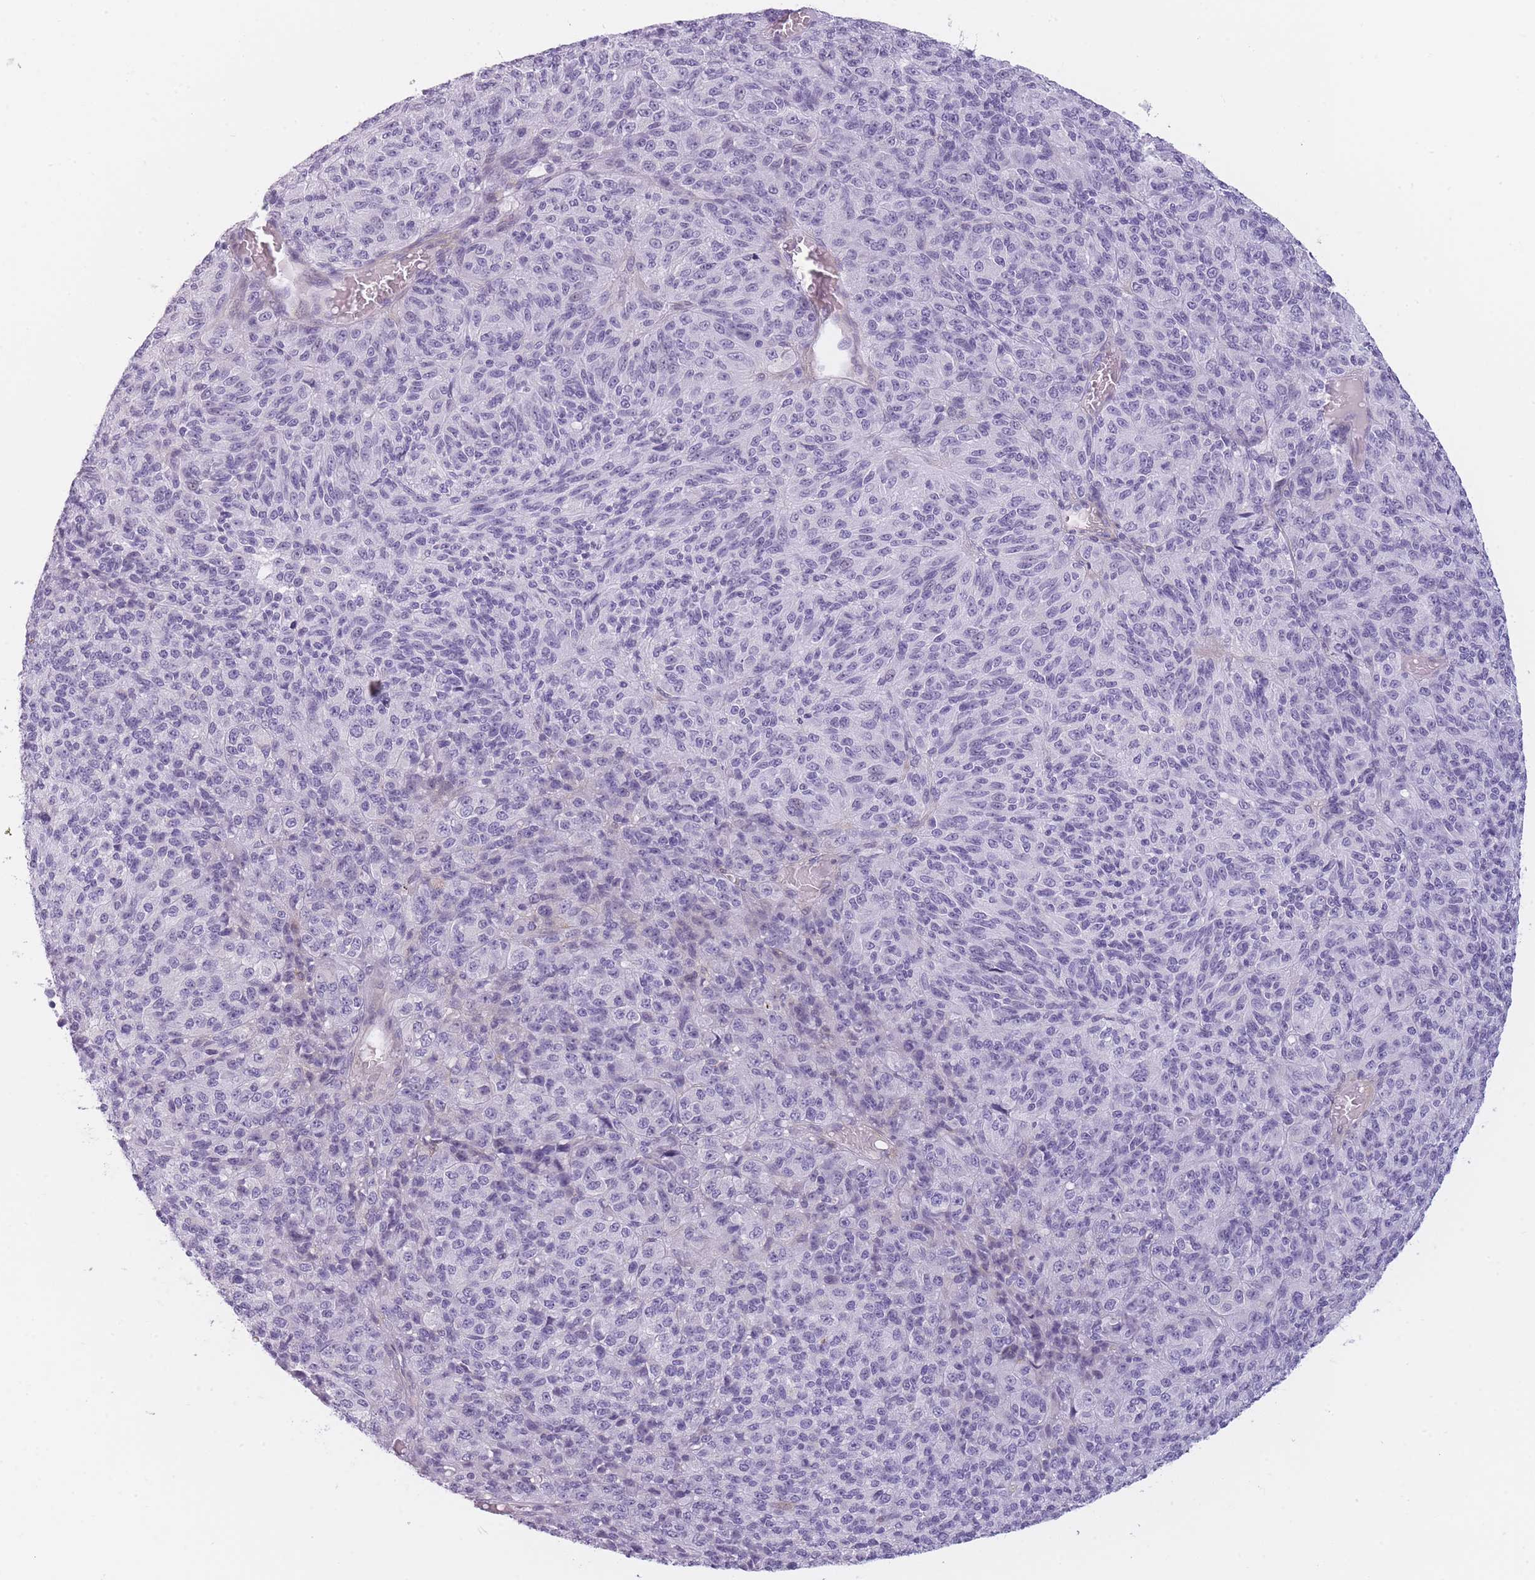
{"staining": {"intensity": "negative", "quantity": "none", "location": "none"}, "tissue": "melanoma", "cell_type": "Tumor cells", "image_type": "cancer", "snomed": [{"axis": "morphology", "description": "Malignant melanoma, Metastatic site"}, {"axis": "topography", "description": "Brain"}], "caption": "Immunohistochemical staining of human malignant melanoma (metastatic site) displays no significant expression in tumor cells. Brightfield microscopy of immunohistochemistry stained with DAB (brown) and hematoxylin (blue), captured at high magnification.", "gene": "GGT1", "patient": {"sex": "female", "age": 56}}